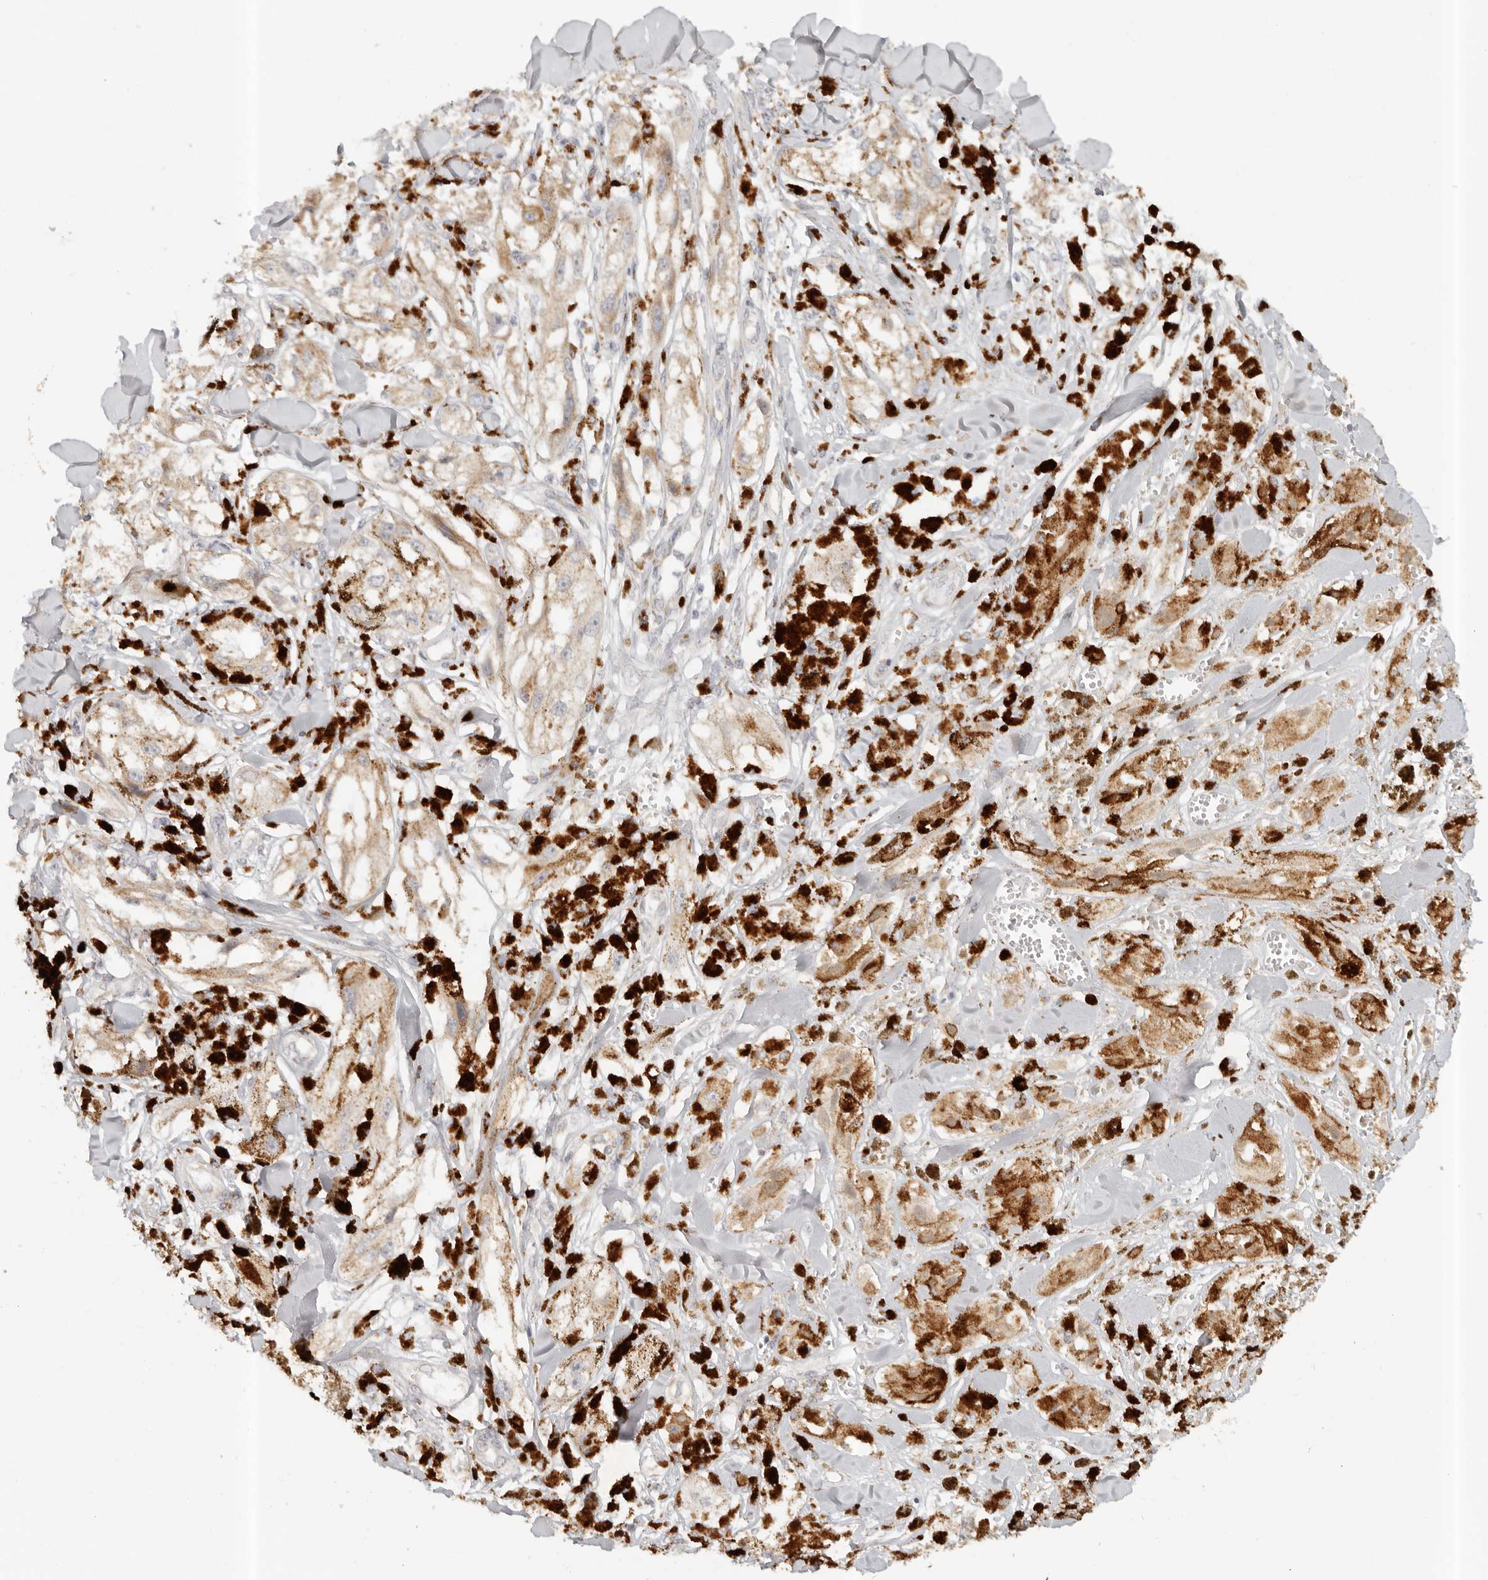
{"staining": {"intensity": "moderate", "quantity": ">75%", "location": "cytoplasmic/membranous"}, "tissue": "melanoma", "cell_type": "Tumor cells", "image_type": "cancer", "snomed": [{"axis": "morphology", "description": "Malignant melanoma, NOS"}, {"axis": "topography", "description": "Skin"}], "caption": "Moderate cytoplasmic/membranous protein positivity is identified in approximately >75% of tumor cells in malignant melanoma.", "gene": "KDF1", "patient": {"sex": "male", "age": 88}}